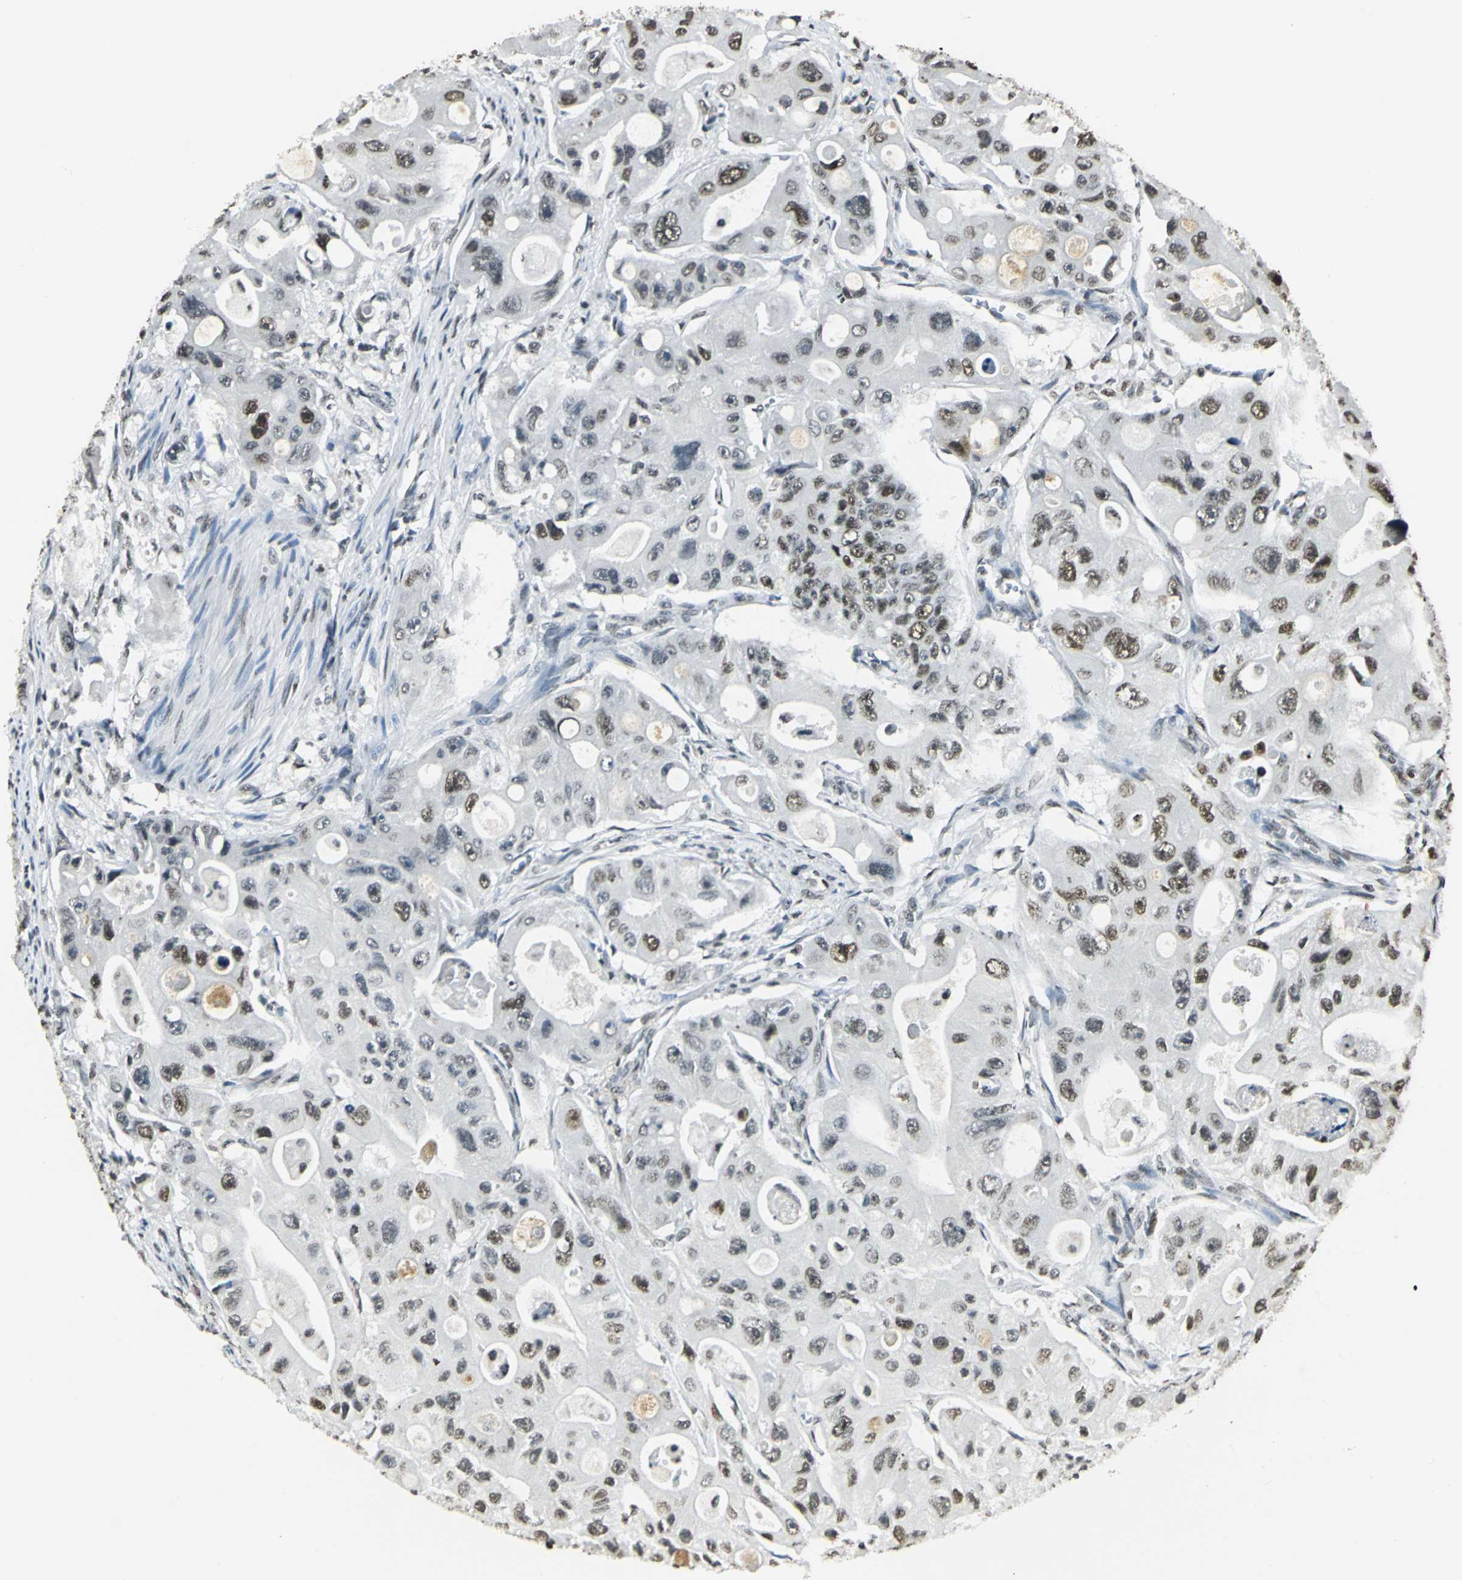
{"staining": {"intensity": "moderate", "quantity": ">75%", "location": "nuclear"}, "tissue": "colorectal cancer", "cell_type": "Tumor cells", "image_type": "cancer", "snomed": [{"axis": "morphology", "description": "Adenocarcinoma, NOS"}, {"axis": "topography", "description": "Colon"}], "caption": "This is a micrograph of immunohistochemistry staining of adenocarcinoma (colorectal), which shows moderate positivity in the nuclear of tumor cells.", "gene": "MCM4", "patient": {"sex": "female", "age": 46}}